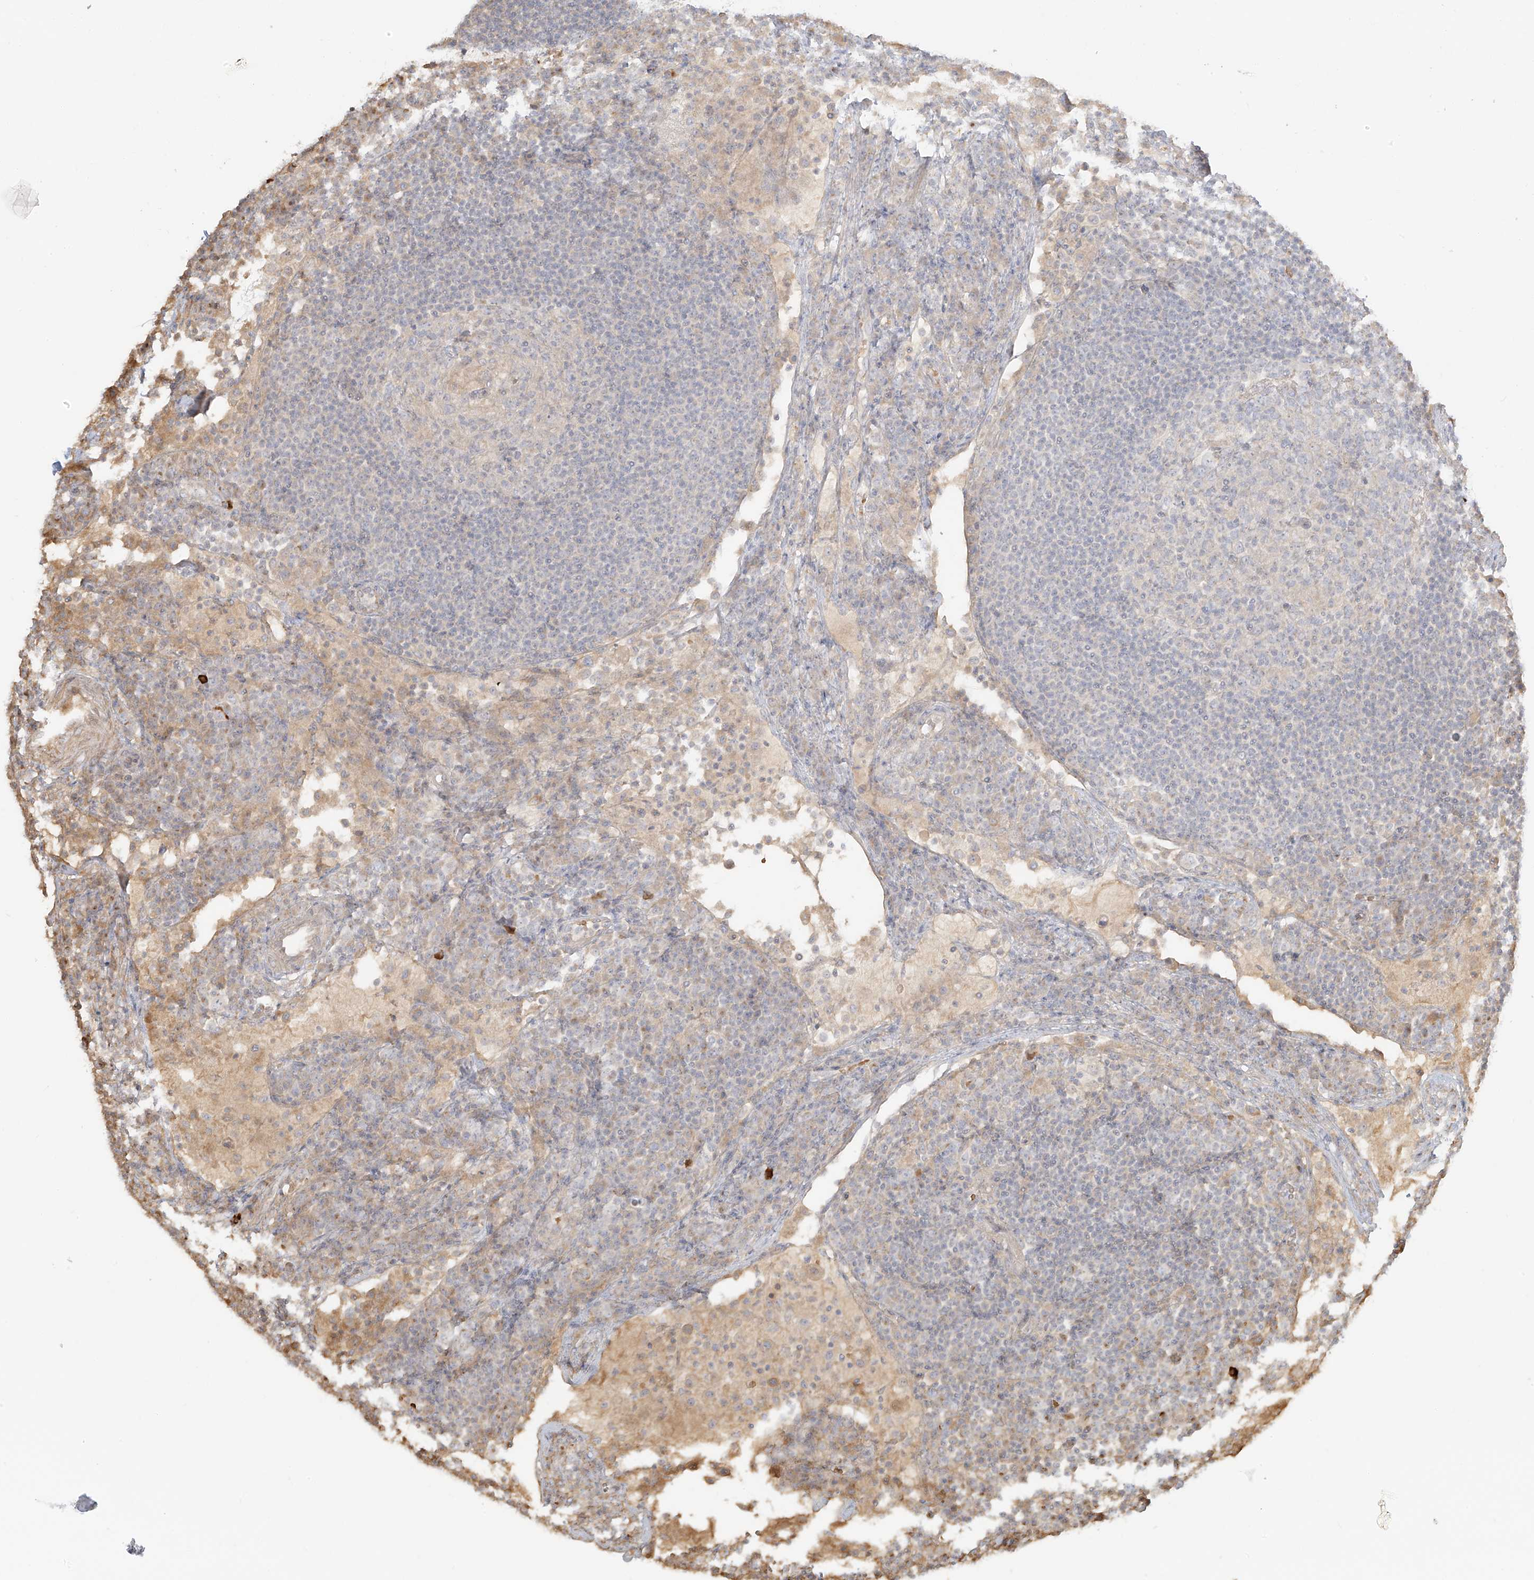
{"staining": {"intensity": "negative", "quantity": "none", "location": "none"}, "tissue": "lymph node", "cell_type": "Germinal center cells", "image_type": "normal", "snomed": [{"axis": "morphology", "description": "Normal tissue, NOS"}, {"axis": "topography", "description": "Lymph node"}], "caption": "Human lymph node stained for a protein using immunohistochemistry reveals no expression in germinal center cells.", "gene": "UPK1B", "patient": {"sex": "female", "age": 53}}